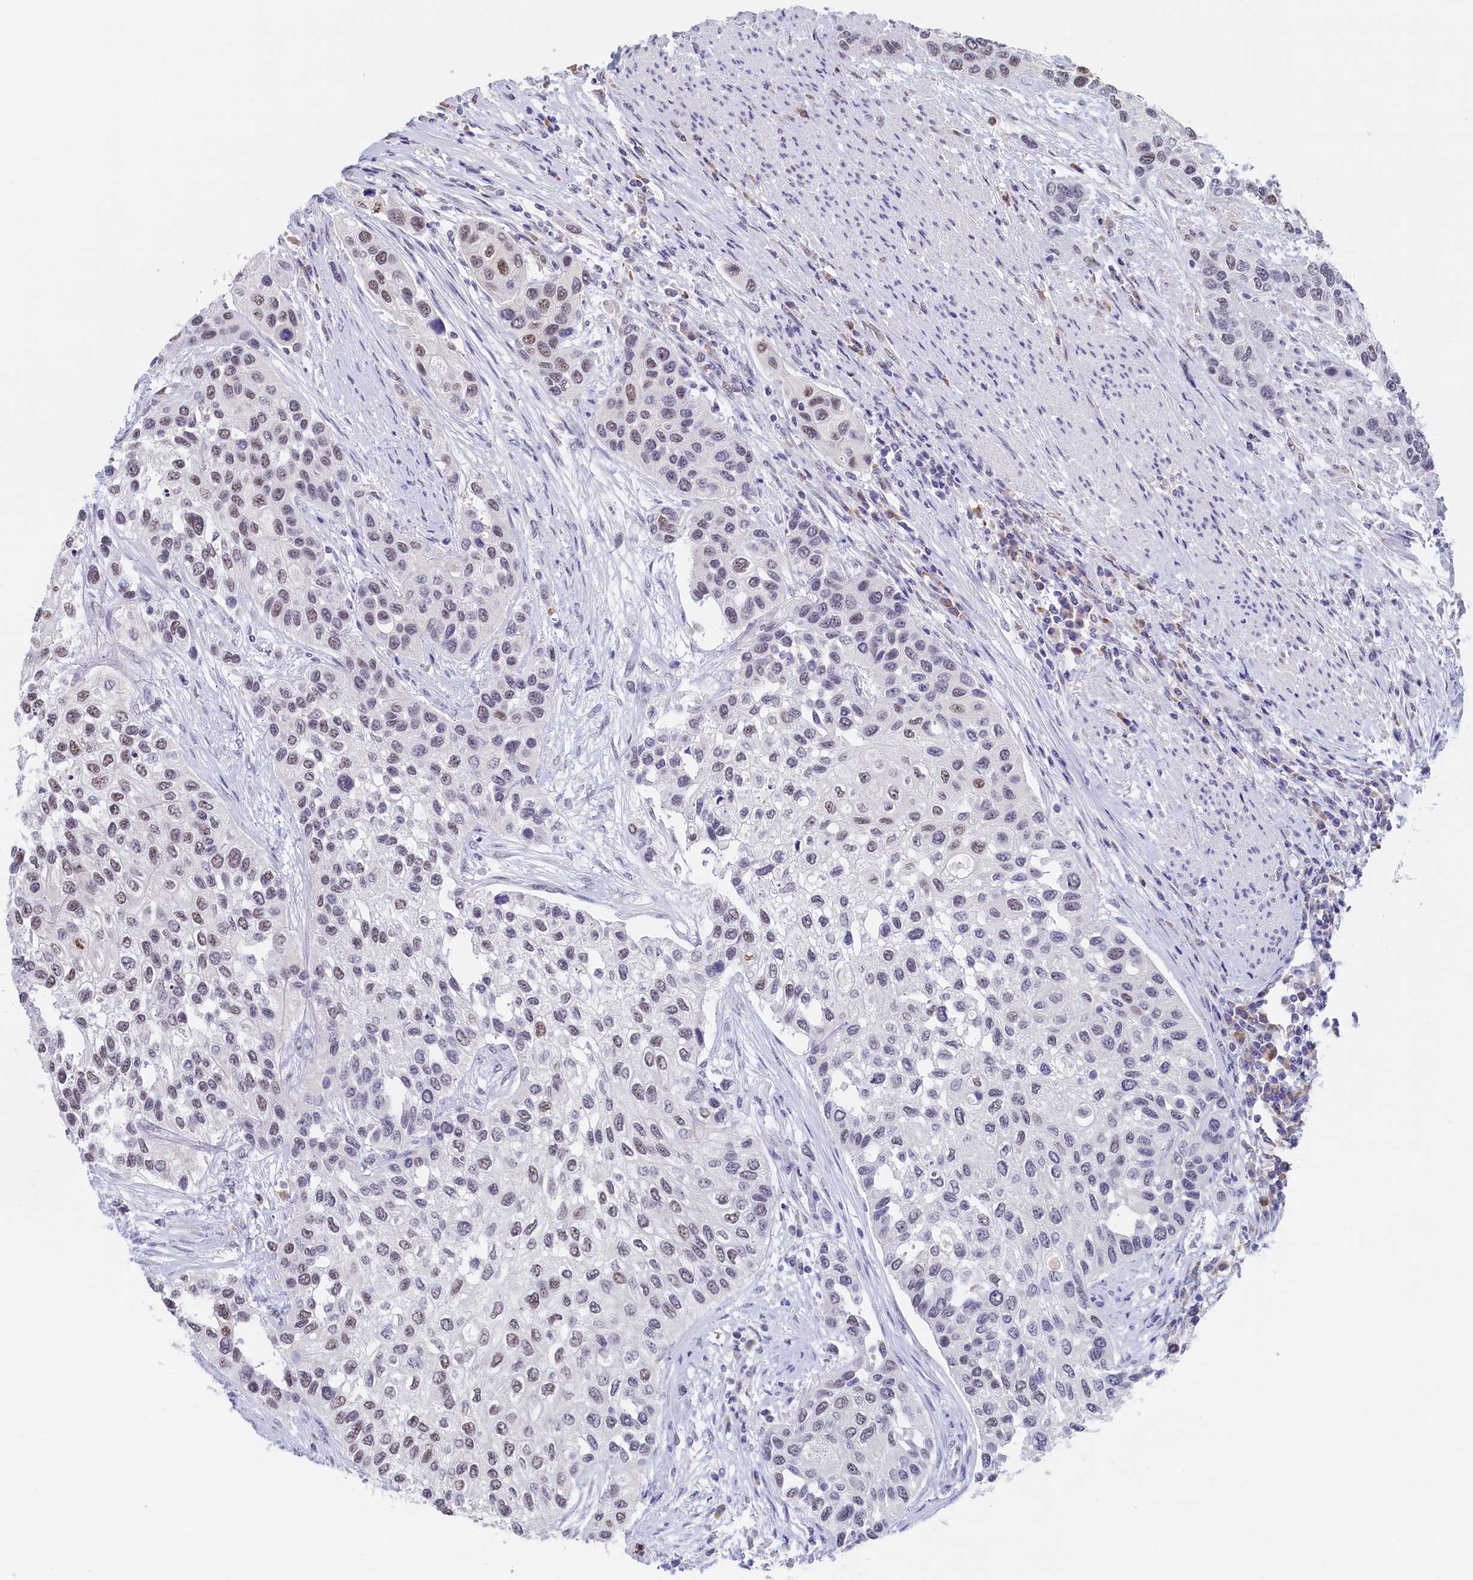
{"staining": {"intensity": "weak", "quantity": "<25%", "location": "nuclear"}, "tissue": "urothelial cancer", "cell_type": "Tumor cells", "image_type": "cancer", "snomed": [{"axis": "morphology", "description": "Normal tissue, NOS"}, {"axis": "morphology", "description": "Urothelial carcinoma, High grade"}, {"axis": "topography", "description": "Vascular tissue"}, {"axis": "topography", "description": "Urinary bladder"}], "caption": "Human high-grade urothelial carcinoma stained for a protein using IHC reveals no expression in tumor cells.", "gene": "MOSPD3", "patient": {"sex": "female", "age": 56}}